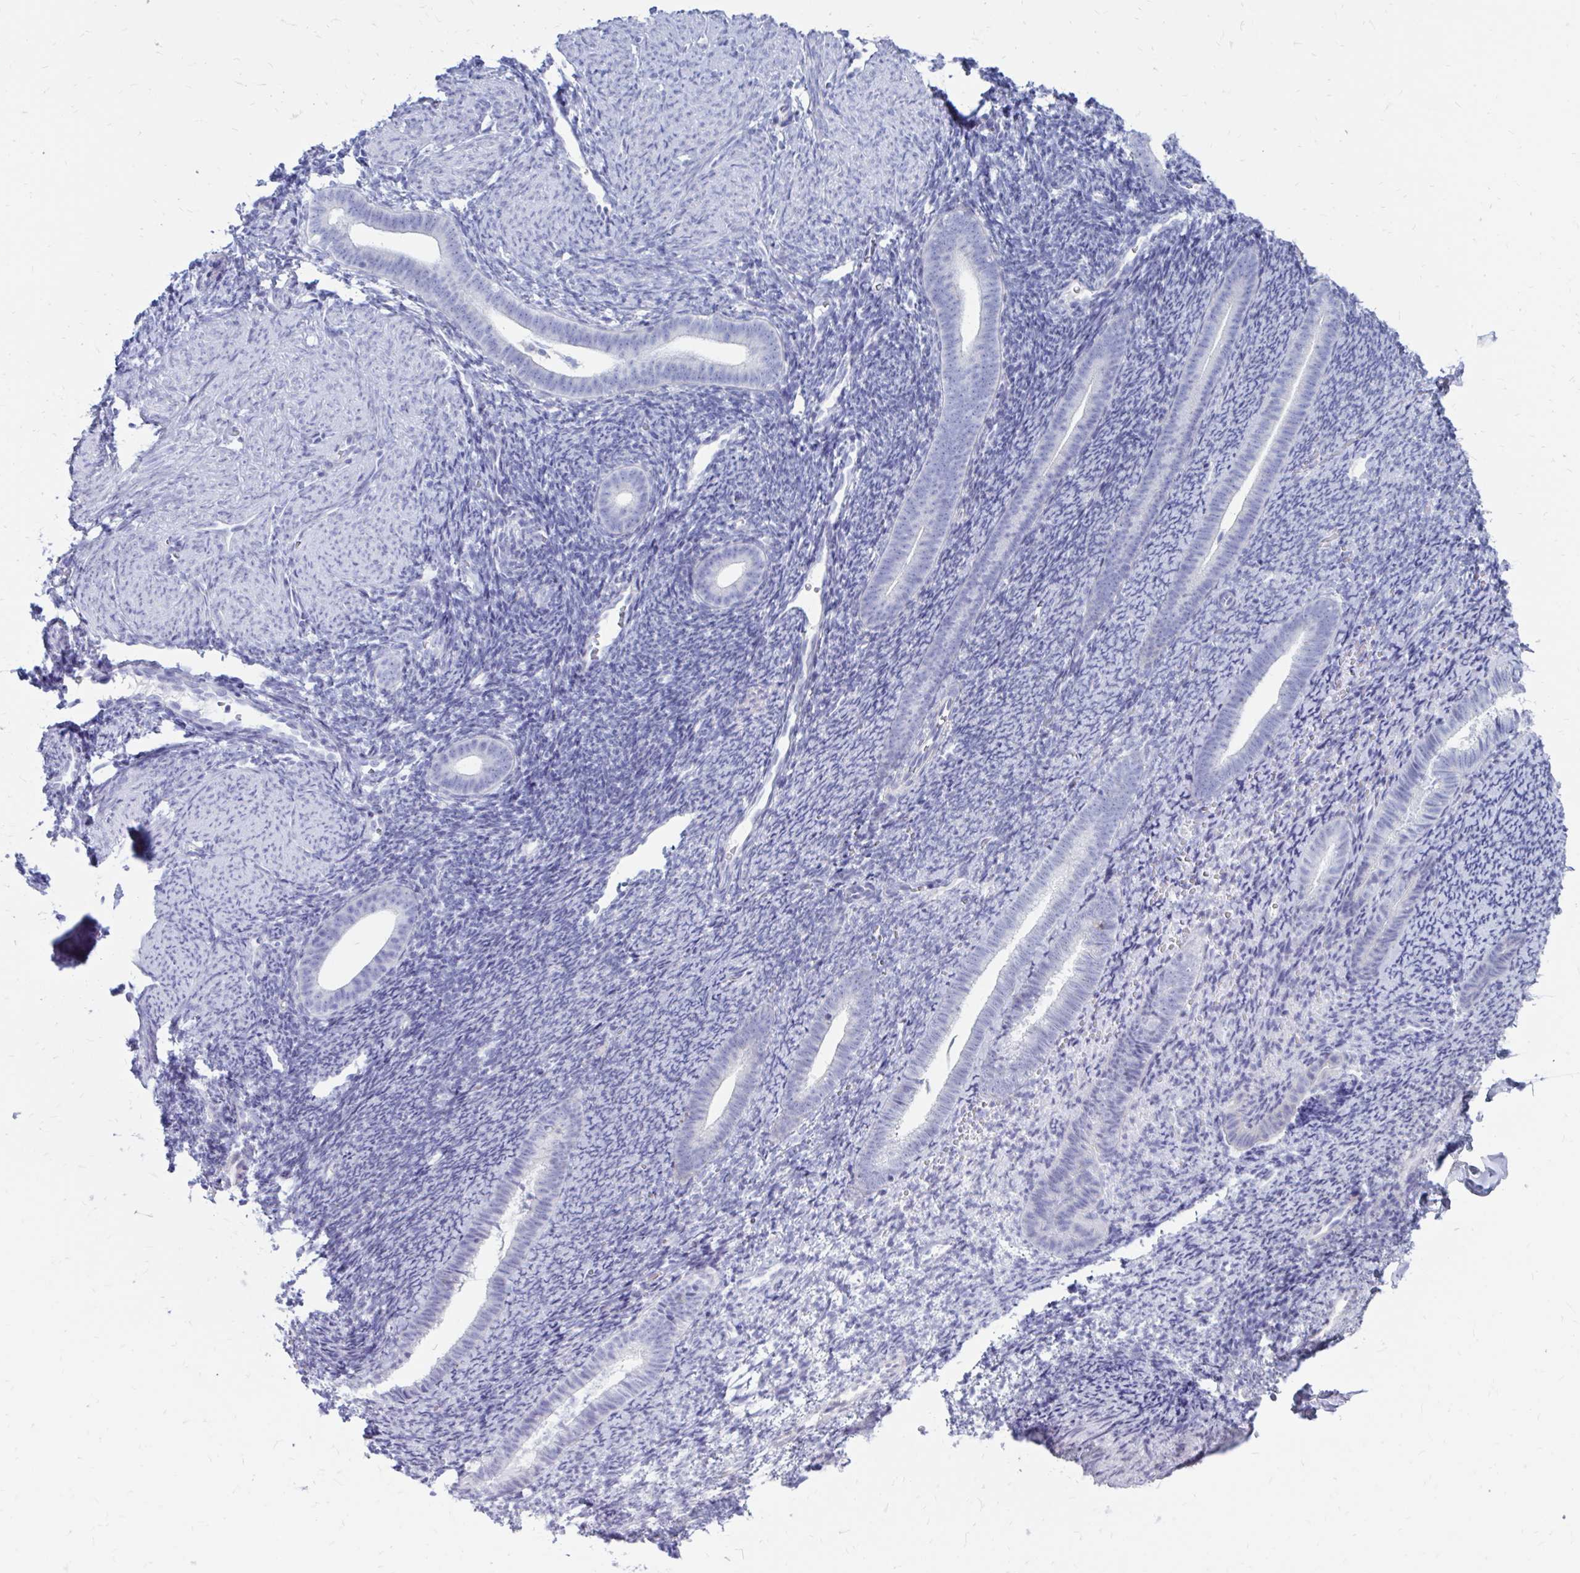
{"staining": {"intensity": "negative", "quantity": "none", "location": "none"}, "tissue": "endometrium", "cell_type": "Cells in endometrial stroma", "image_type": "normal", "snomed": [{"axis": "morphology", "description": "Normal tissue, NOS"}, {"axis": "topography", "description": "Endometrium"}], "caption": "Immunohistochemistry histopathology image of normal endometrium: endometrium stained with DAB exhibits no significant protein positivity in cells in endometrial stroma.", "gene": "IGSF5", "patient": {"sex": "female", "age": 39}}